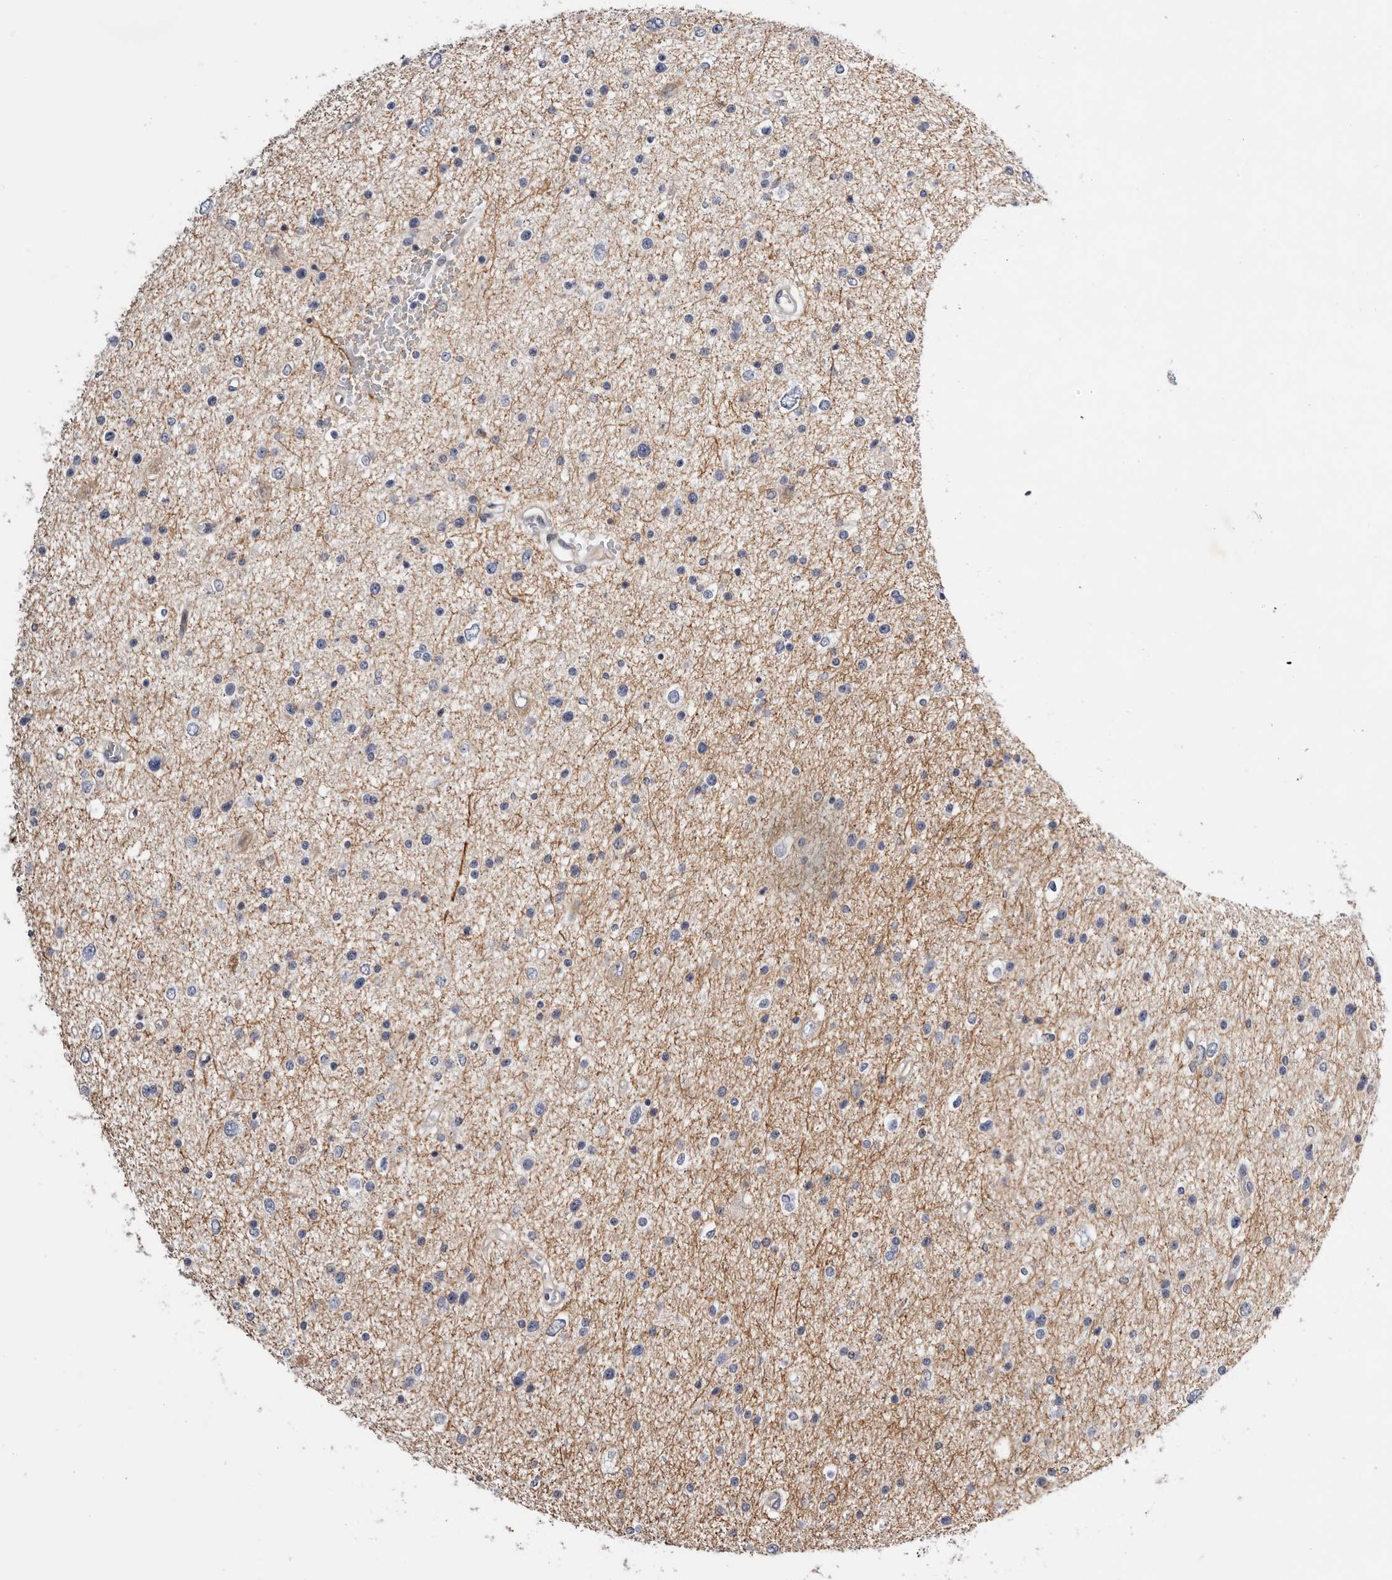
{"staining": {"intensity": "negative", "quantity": "none", "location": "none"}, "tissue": "glioma", "cell_type": "Tumor cells", "image_type": "cancer", "snomed": [{"axis": "morphology", "description": "Glioma, malignant, Low grade"}, {"axis": "topography", "description": "Brain"}], "caption": "This image is of malignant glioma (low-grade) stained with immunohistochemistry to label a protein in brown with the nuclei are counter-stained blue. There is no staining in tumor cells.", "gene": "USH1C", "patient": {"sex": "female", "age": 37}}